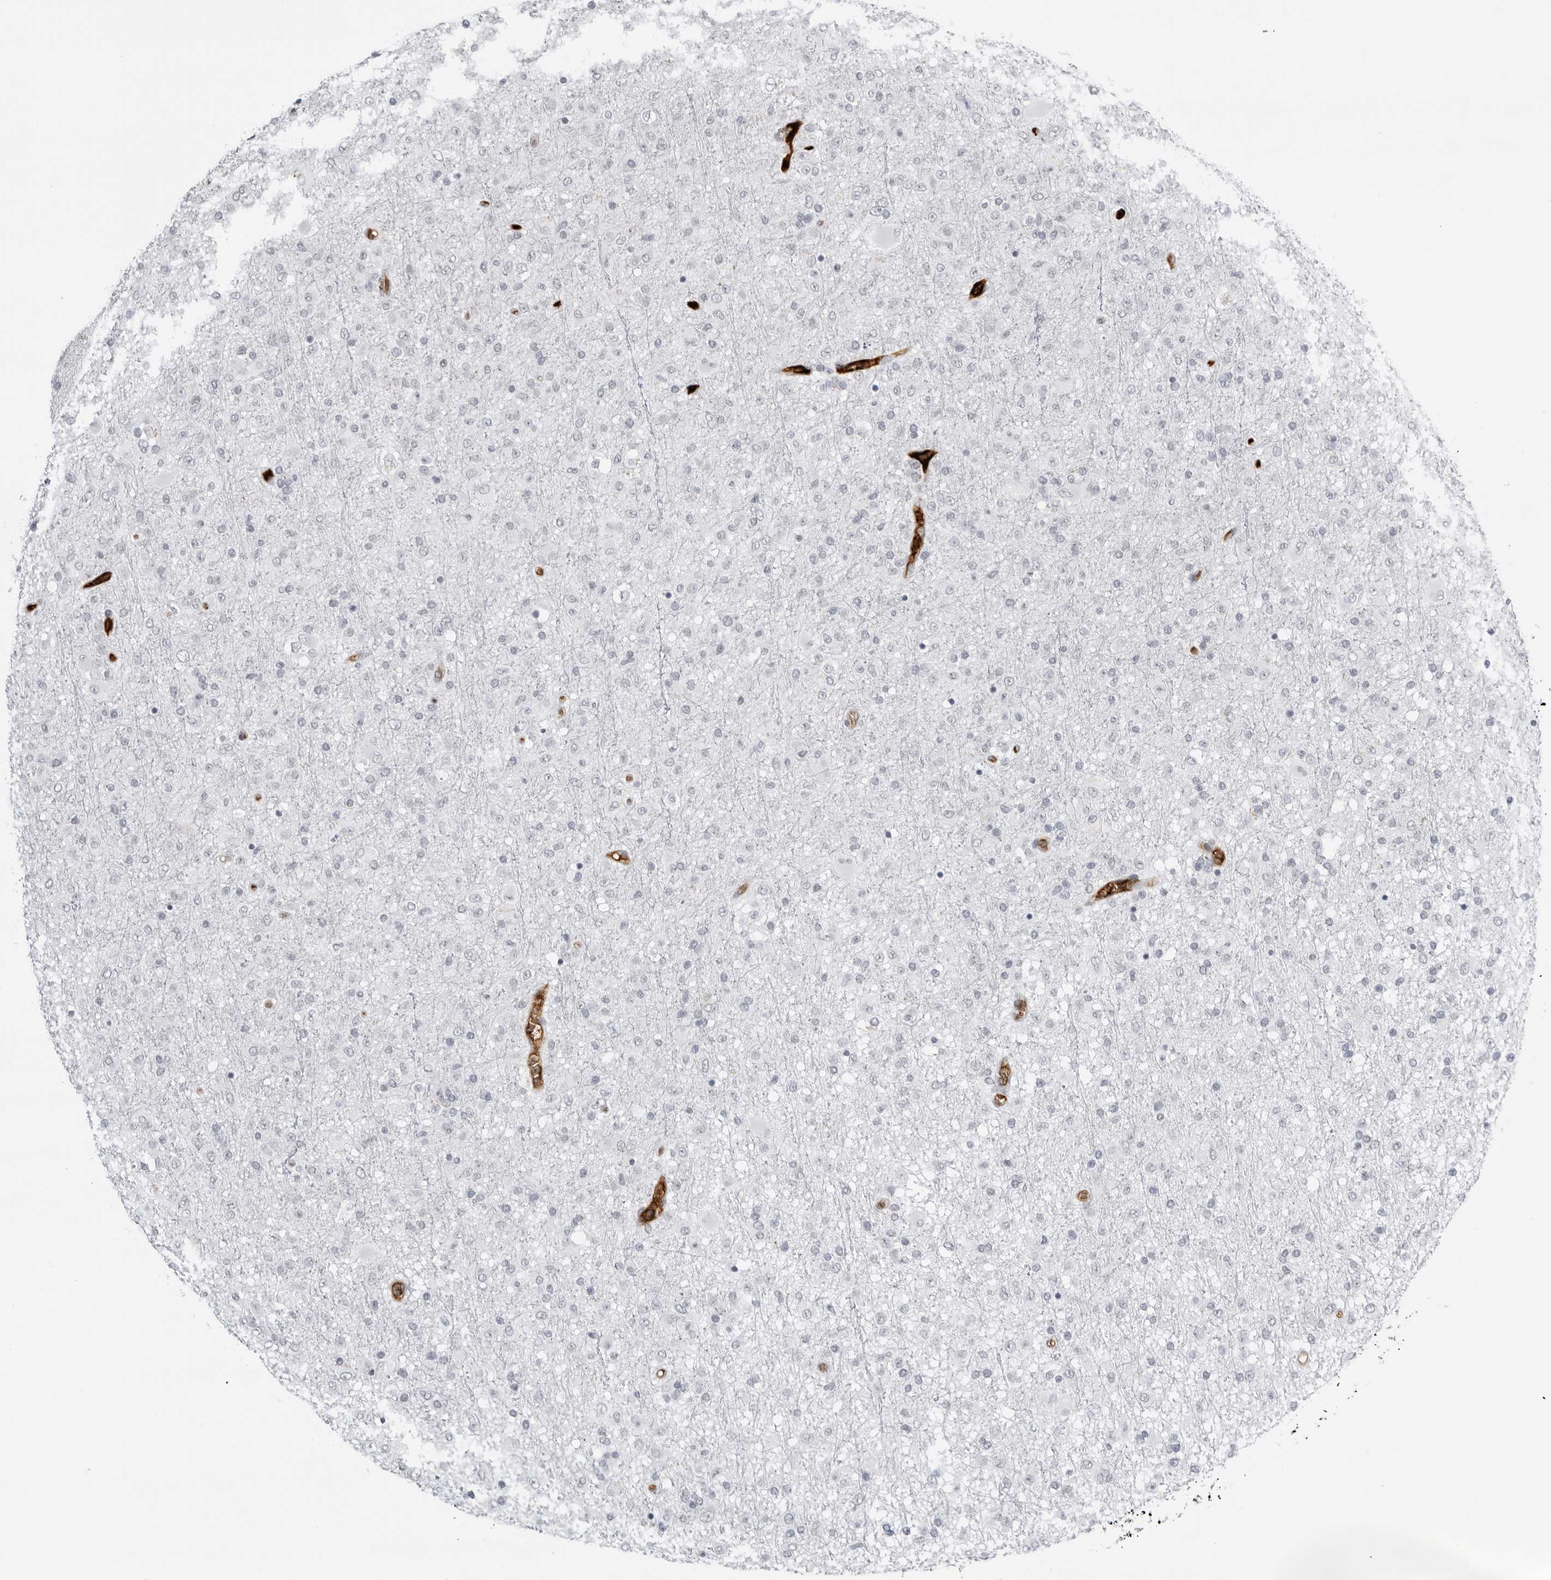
{"staining": {"intensity": "negative", "quantity": "none", "location": "none"}, "tissue": "glioma", "cell_type": "Tumor cells", "image_type": "cancer", "snomed": [{"axis": "morphology", "description": "Glioma, malignant, Low grade"}, {"axis": "topography", "description": "Brain"}], "caption": "Micrograph shows no significant protein positivity in tumor cells of glioma. The staining is performed using DAB (3,3'-diaminobenzidine) brown chromogen with nuclei counter-stained in using hematoxylin.", "gene": "SERPINF2", "patient": {"sex": "male", "age": 65}}